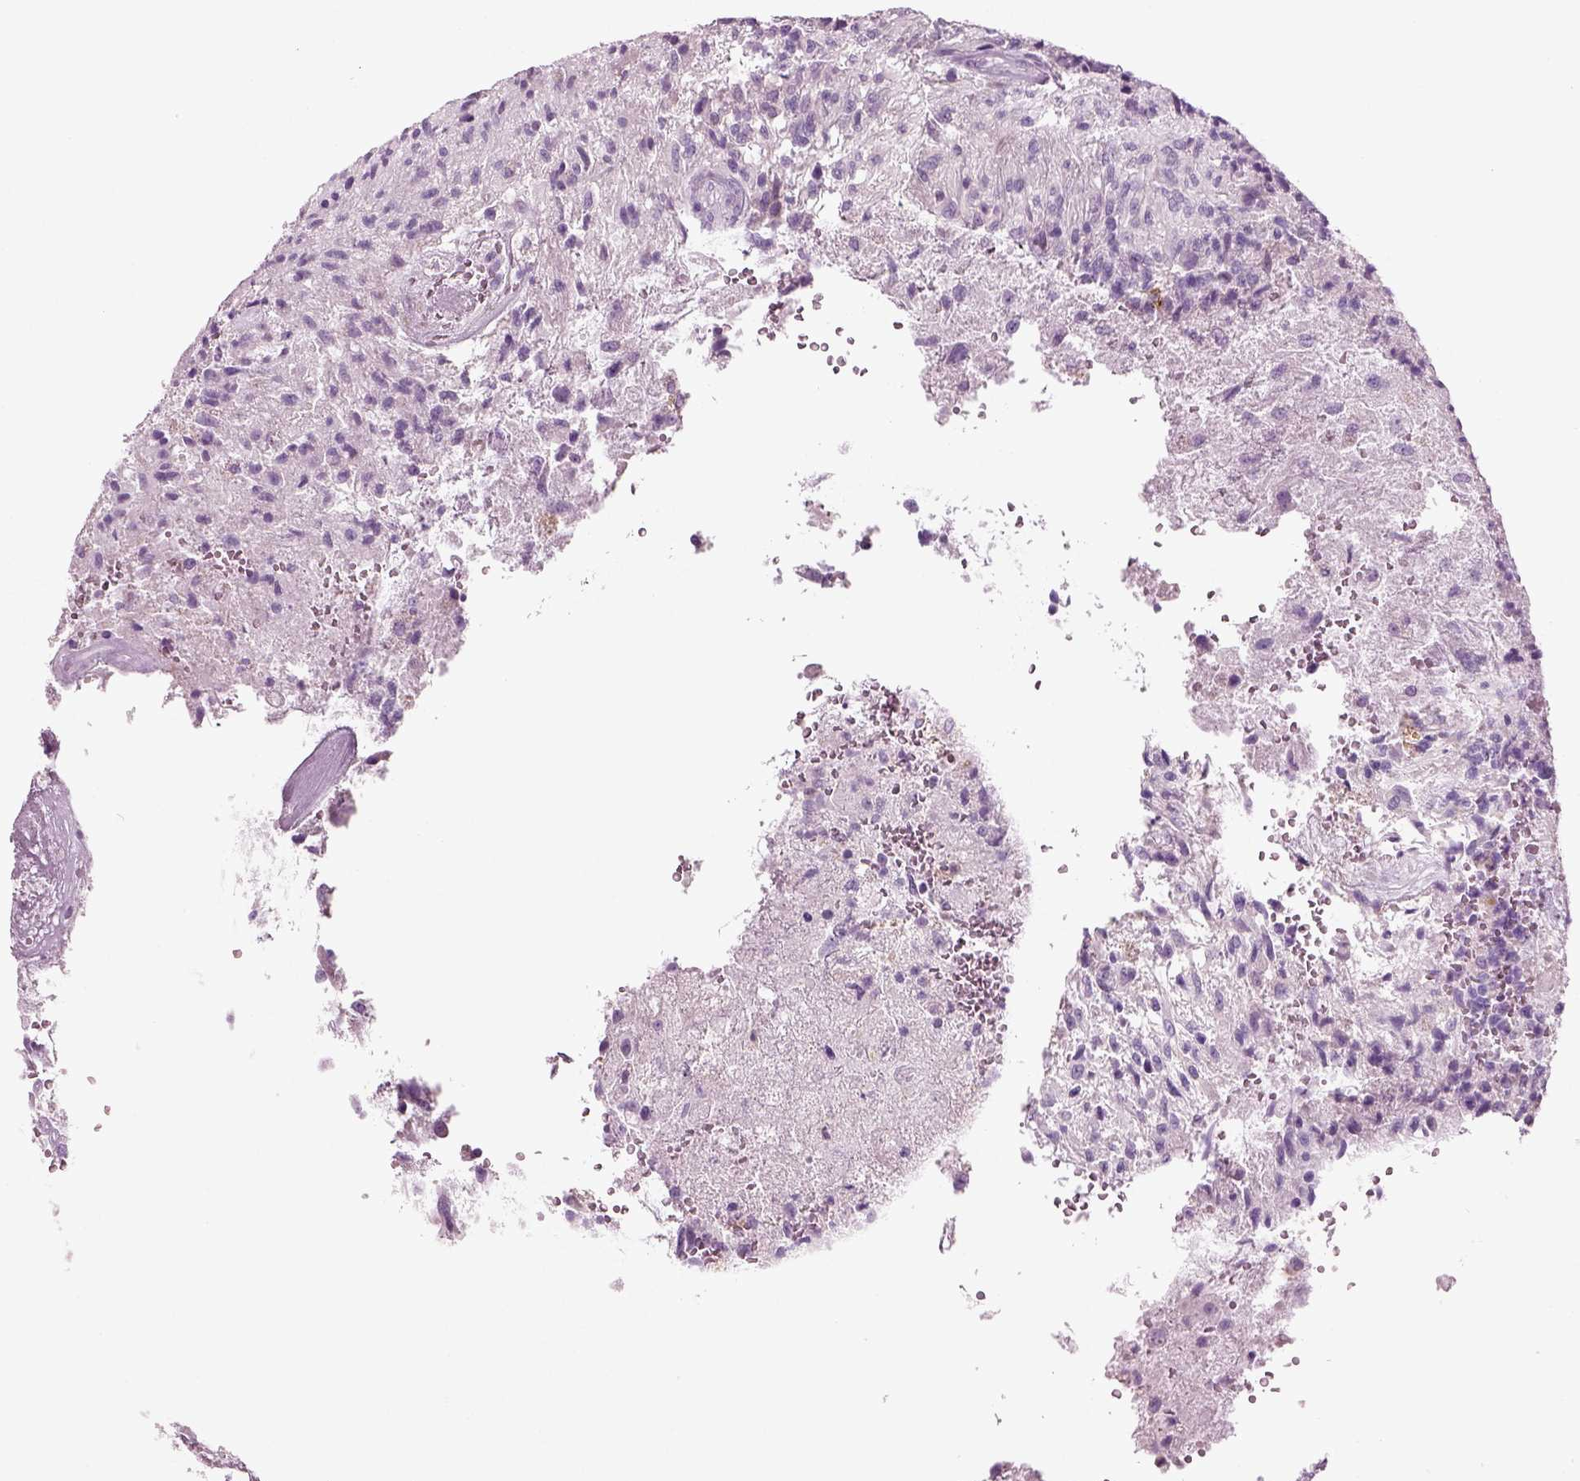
{"staining": {"intensity": "negative", "quantity": "none", "location": "none"}, "tissue": "glioma", "cell_type": "Tumor cells", "image_type": "cancer", "snomed": [{"axis": "morphology", "description": "Glioma, malignant, High grade"}, {"axis": "topography", "description": "Brain"}], "caption": "Tumor cells are negative for protein expression in human glioma.", "gene": "CRABP1", "patient": {"sex": "male", "age": 56}}